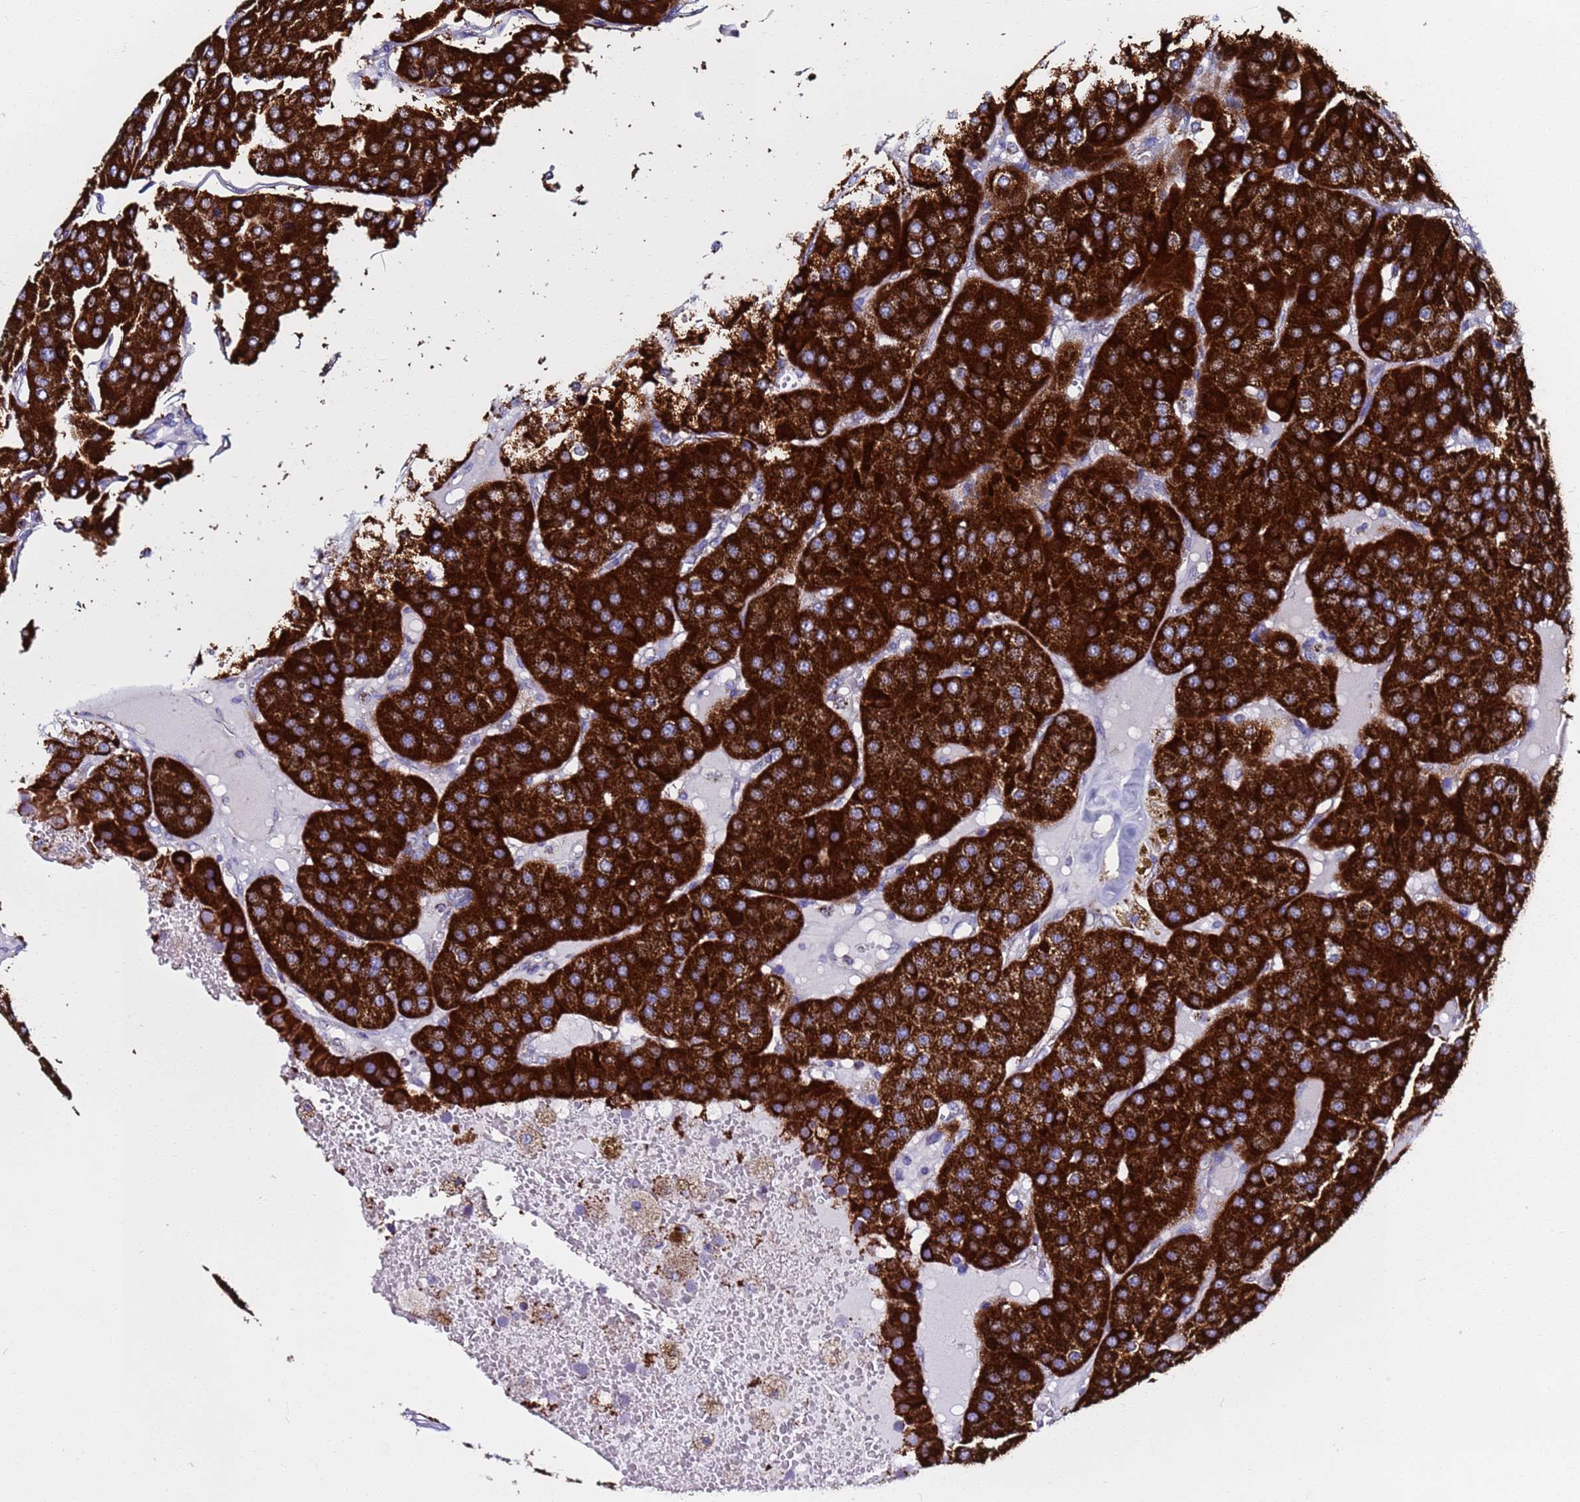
{"staining": {"intensity": "strong", "quantity": ">75%", "location": "cytoplasmic/membranous"}, "tissue": "parathyroid gland", "cell_type": "Glandular cells", "image_type": "normal", "snomed": [{"axis": "morphology", "description": "Normal tissue, NOS"}, {"axis": "morphology", "description": "Adenoma, NOS"}, {"axis": "topography", "description": "Parathyroid gland"}], "caption": "Immunohistochemistry (IHC) of benign human parathyroid gland displays high levels of strong cytoplasmic/membranous positivity in approximately >75% of glandular cells. The protein is shown in brown color, while the nuclei are stained blue.", "gene": "ZBTB39", "patient": {"sex": "female", "age": 86}}